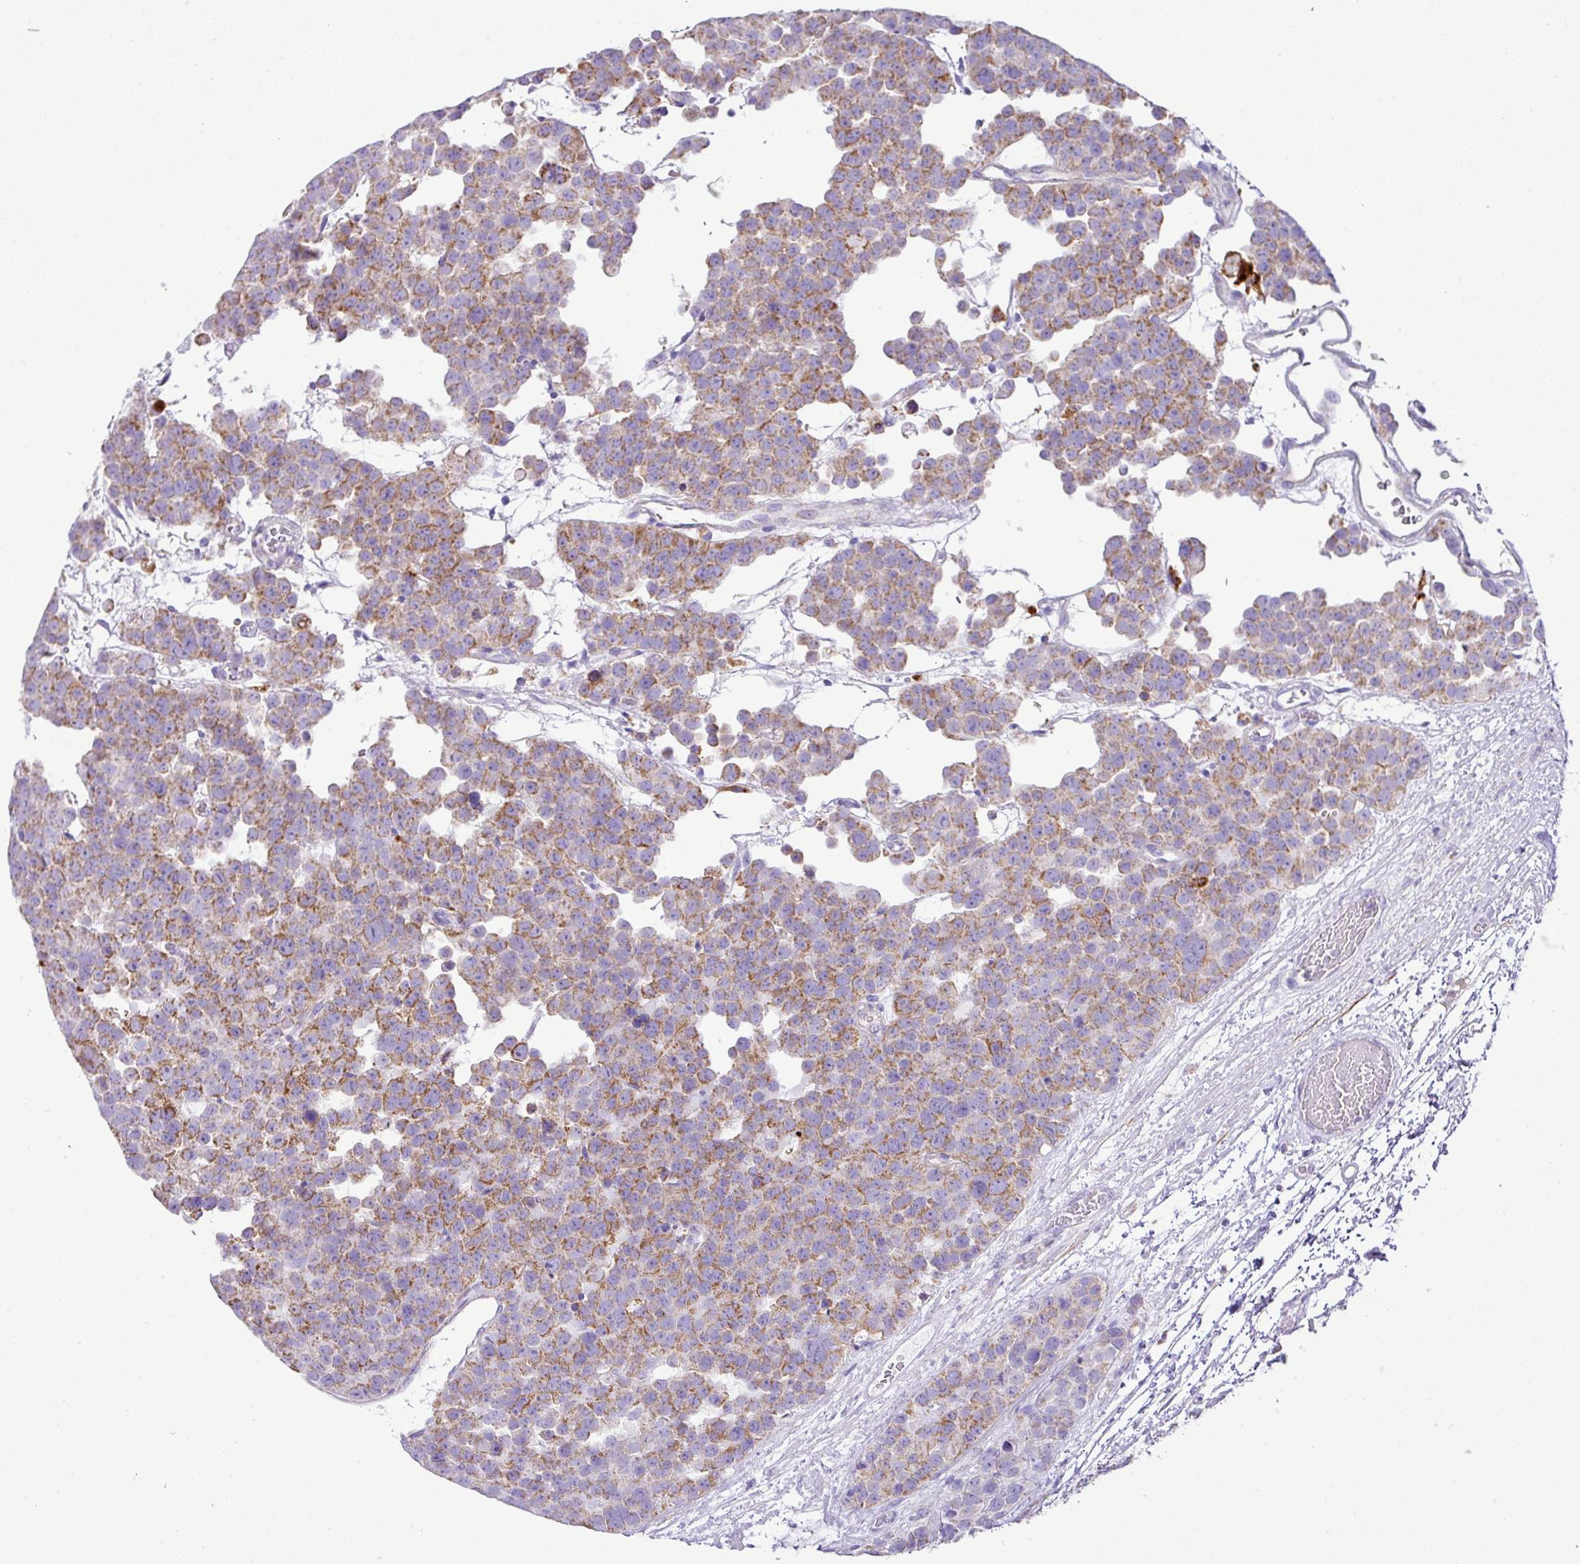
{"staining": {"intensity": "strong", "quantity": ">75%", "location": "cytoplasmic/membranous"}, "tissue": "testis cancer", "cell_type": "Tumor cells", "image_type": "cancer", "snomed": [{"axis": "morphology", "description": "Seminoma, NOS"}, {"axis": "topography", "description": "Testis"}], "caption": "Testis cancer tissue exhibits strong cytoplasmic/membranous expression in approximately >75% of tumor cells, visualized by immunohistochemistry.", "gene": "PGAP4", "patient": {"sex": "male", "age": 71}}